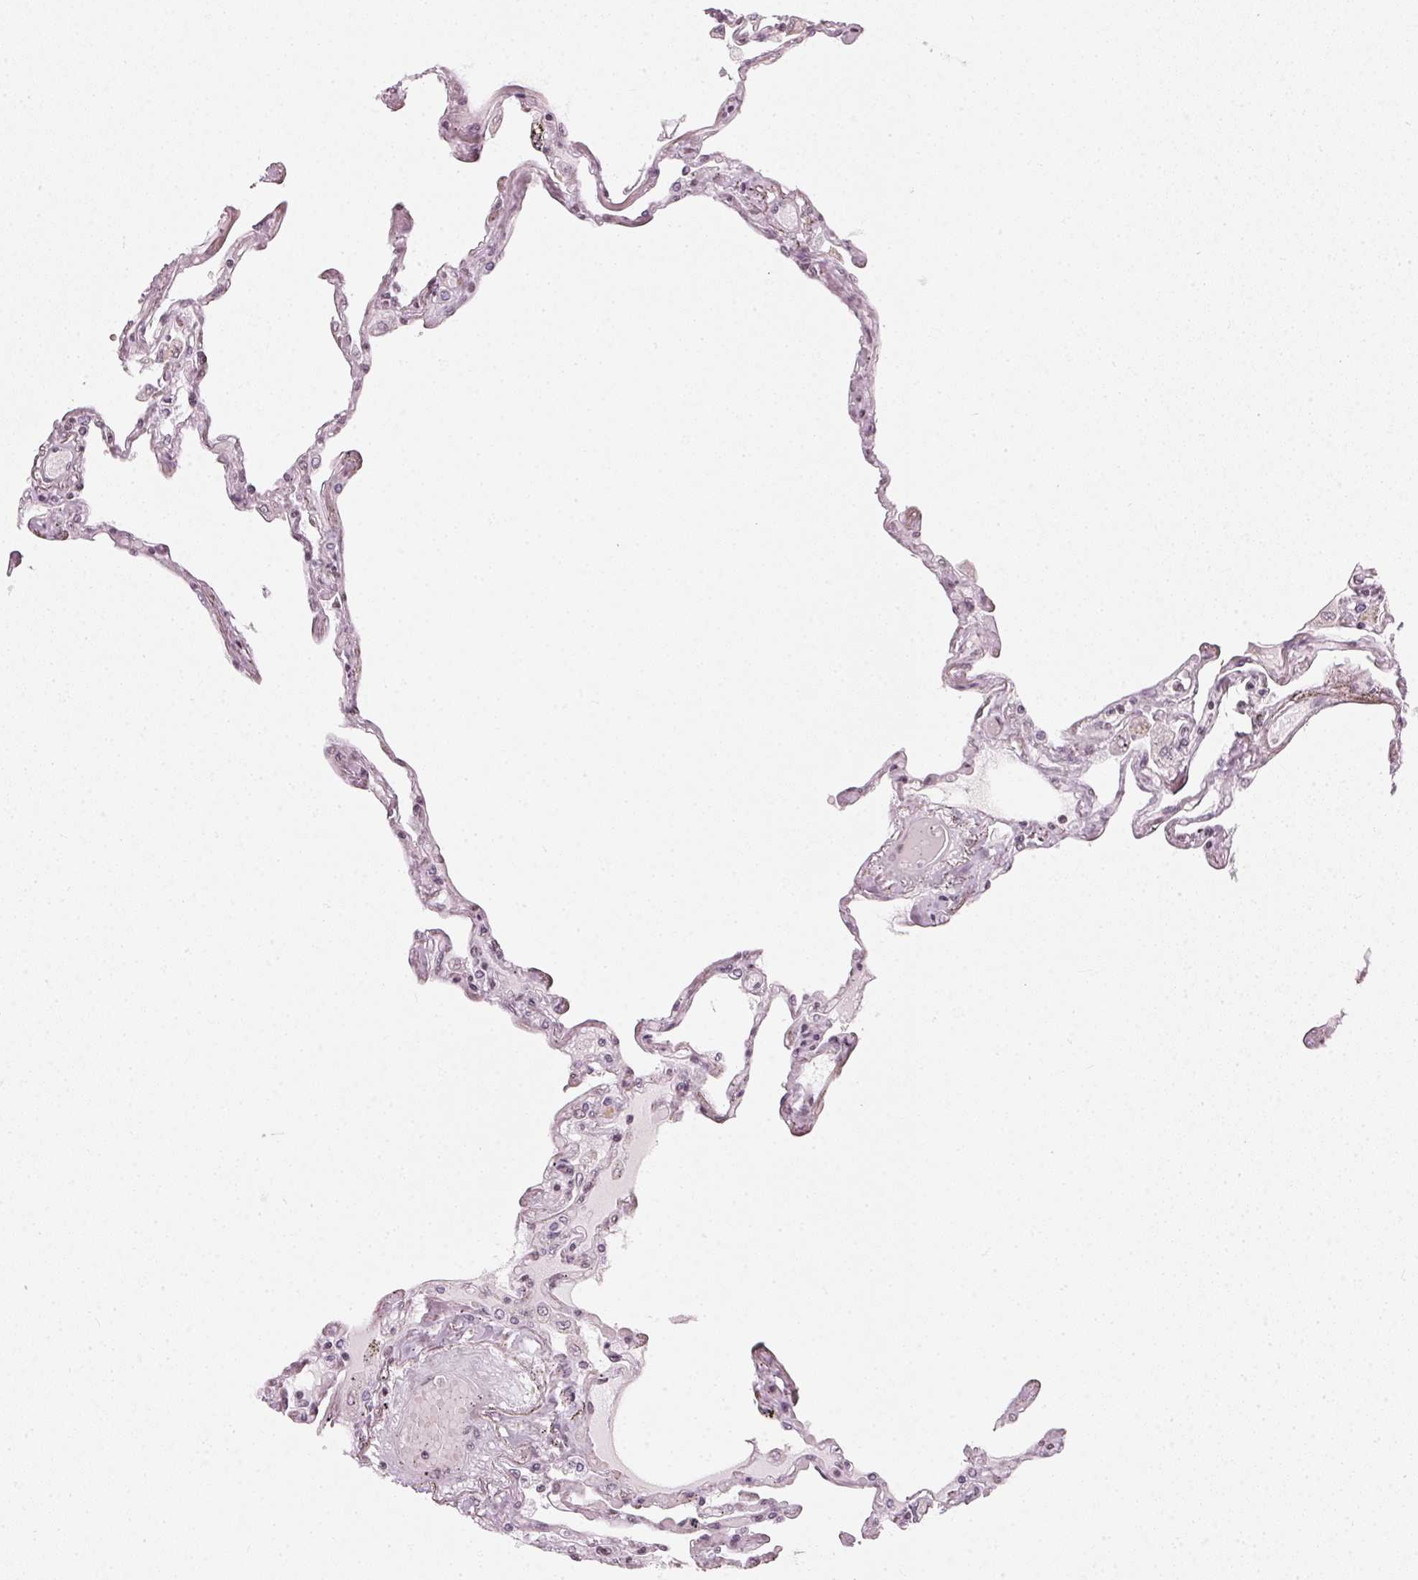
{"staining": {"intensity": "weak", "quantity": "<25%", "location": "nuclear"}, "tissue": "lung", "cell_type": "Alveolar cells", "image_type": "normal", "snomed": [{"axis": "morphology", "description": "Normal tissue, NOS"}, {"axis": "morphology", "description": "Adenocarcinoma, NOS"}, {"axis": "topography", "description": "Cartilage tissue"}, {"axis": "topography", "description": "Lung"}], "caption": "A micrograph of human lung is negative for staining in alveolar cells. (DAB (3,3'-diaminobenzidine) IHC with hematoxylin counter stain).", "gene": "DNAJC6", "patient": {"sex": "female", "age": 67}}